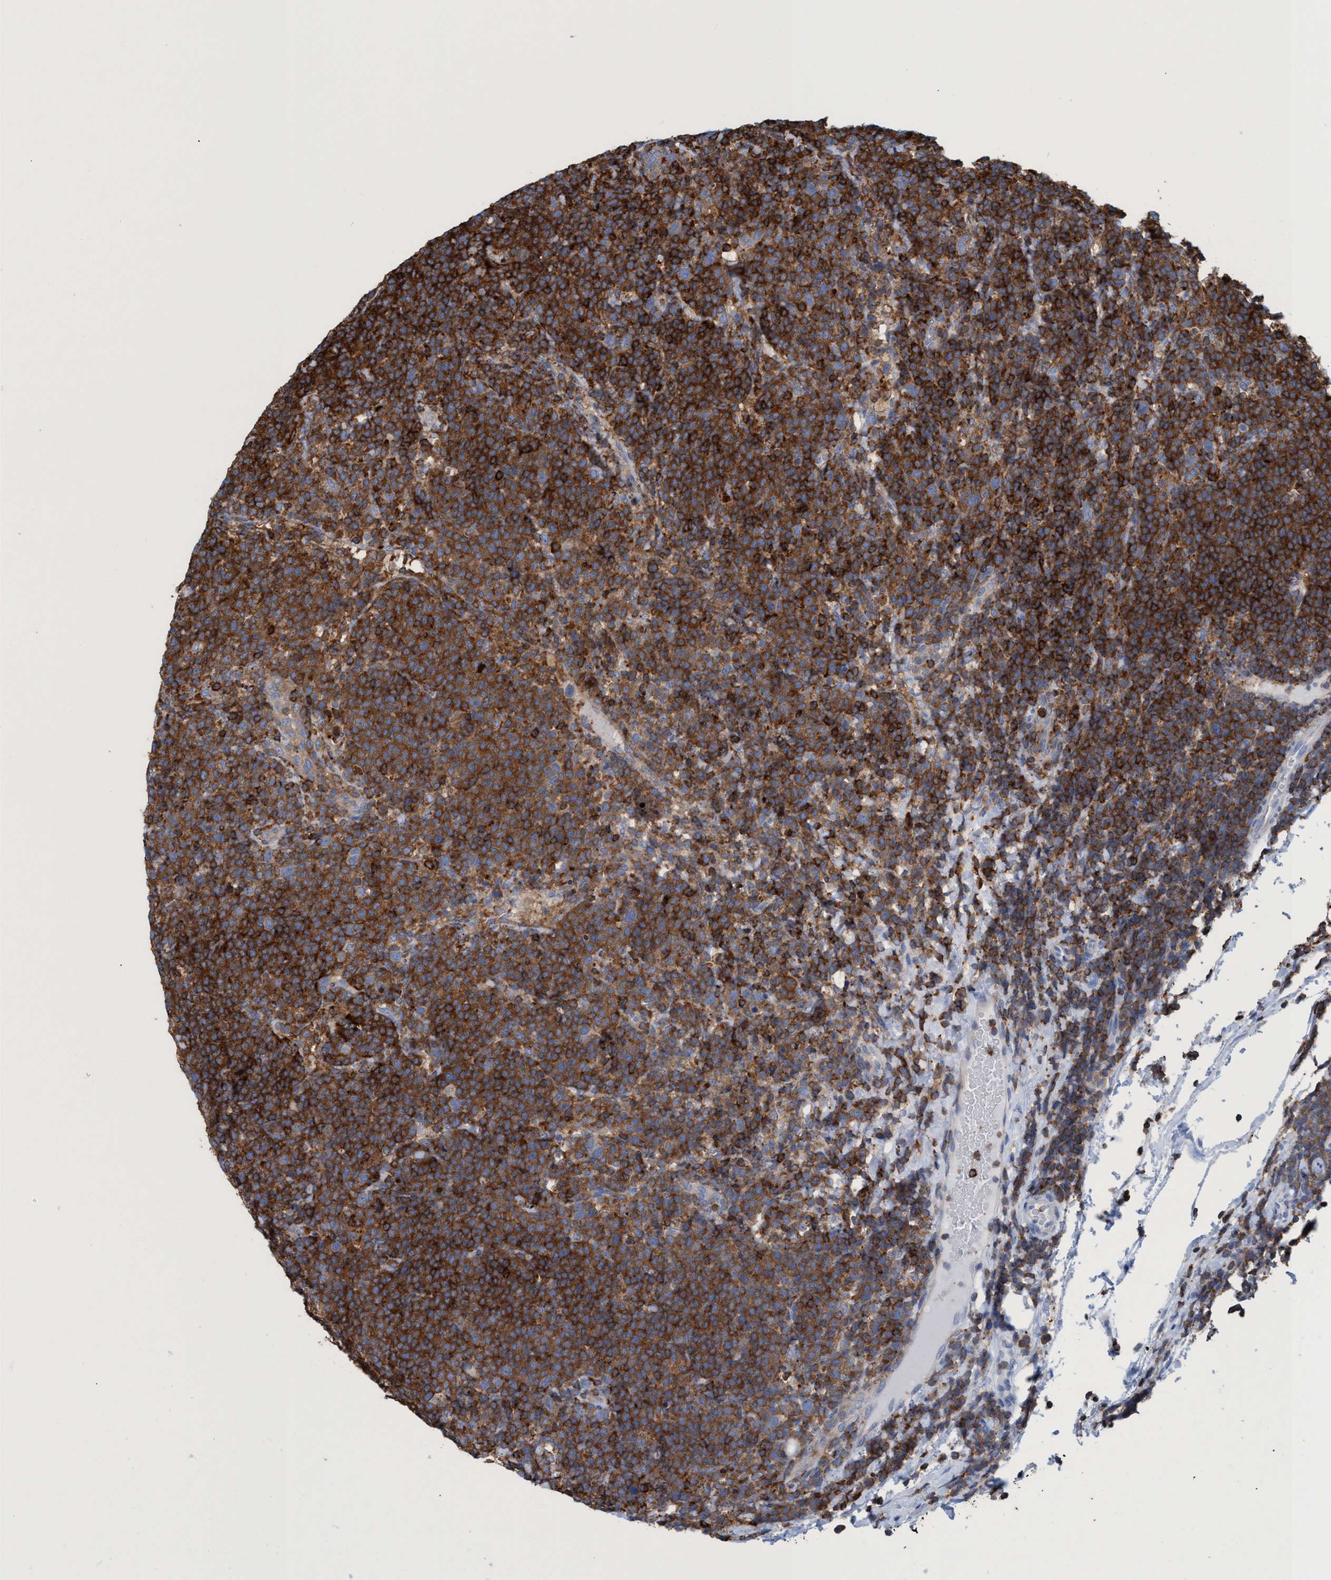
{"staining": {"intensity": "strong", "quantity": ">75%", "location": "cytoplasmic/membranous"}, "tissue": "lymphoma", "cell_type": "Tumor cells", "image_type": "cancer", "snomed": [{"axis": "morphology", "description": "Malignant lymphoma, non-Hodgkin's type, High grade"}, {"axis": "topography", "description": "Lymph node"}], "caption": "Lymphoma stained with a brown dye shows strong cytoplasmic/membranous positive staining in approximately >75% of tumor cells.", "gene": "EZR", "patient": {"sex": "male", "age": 61}}